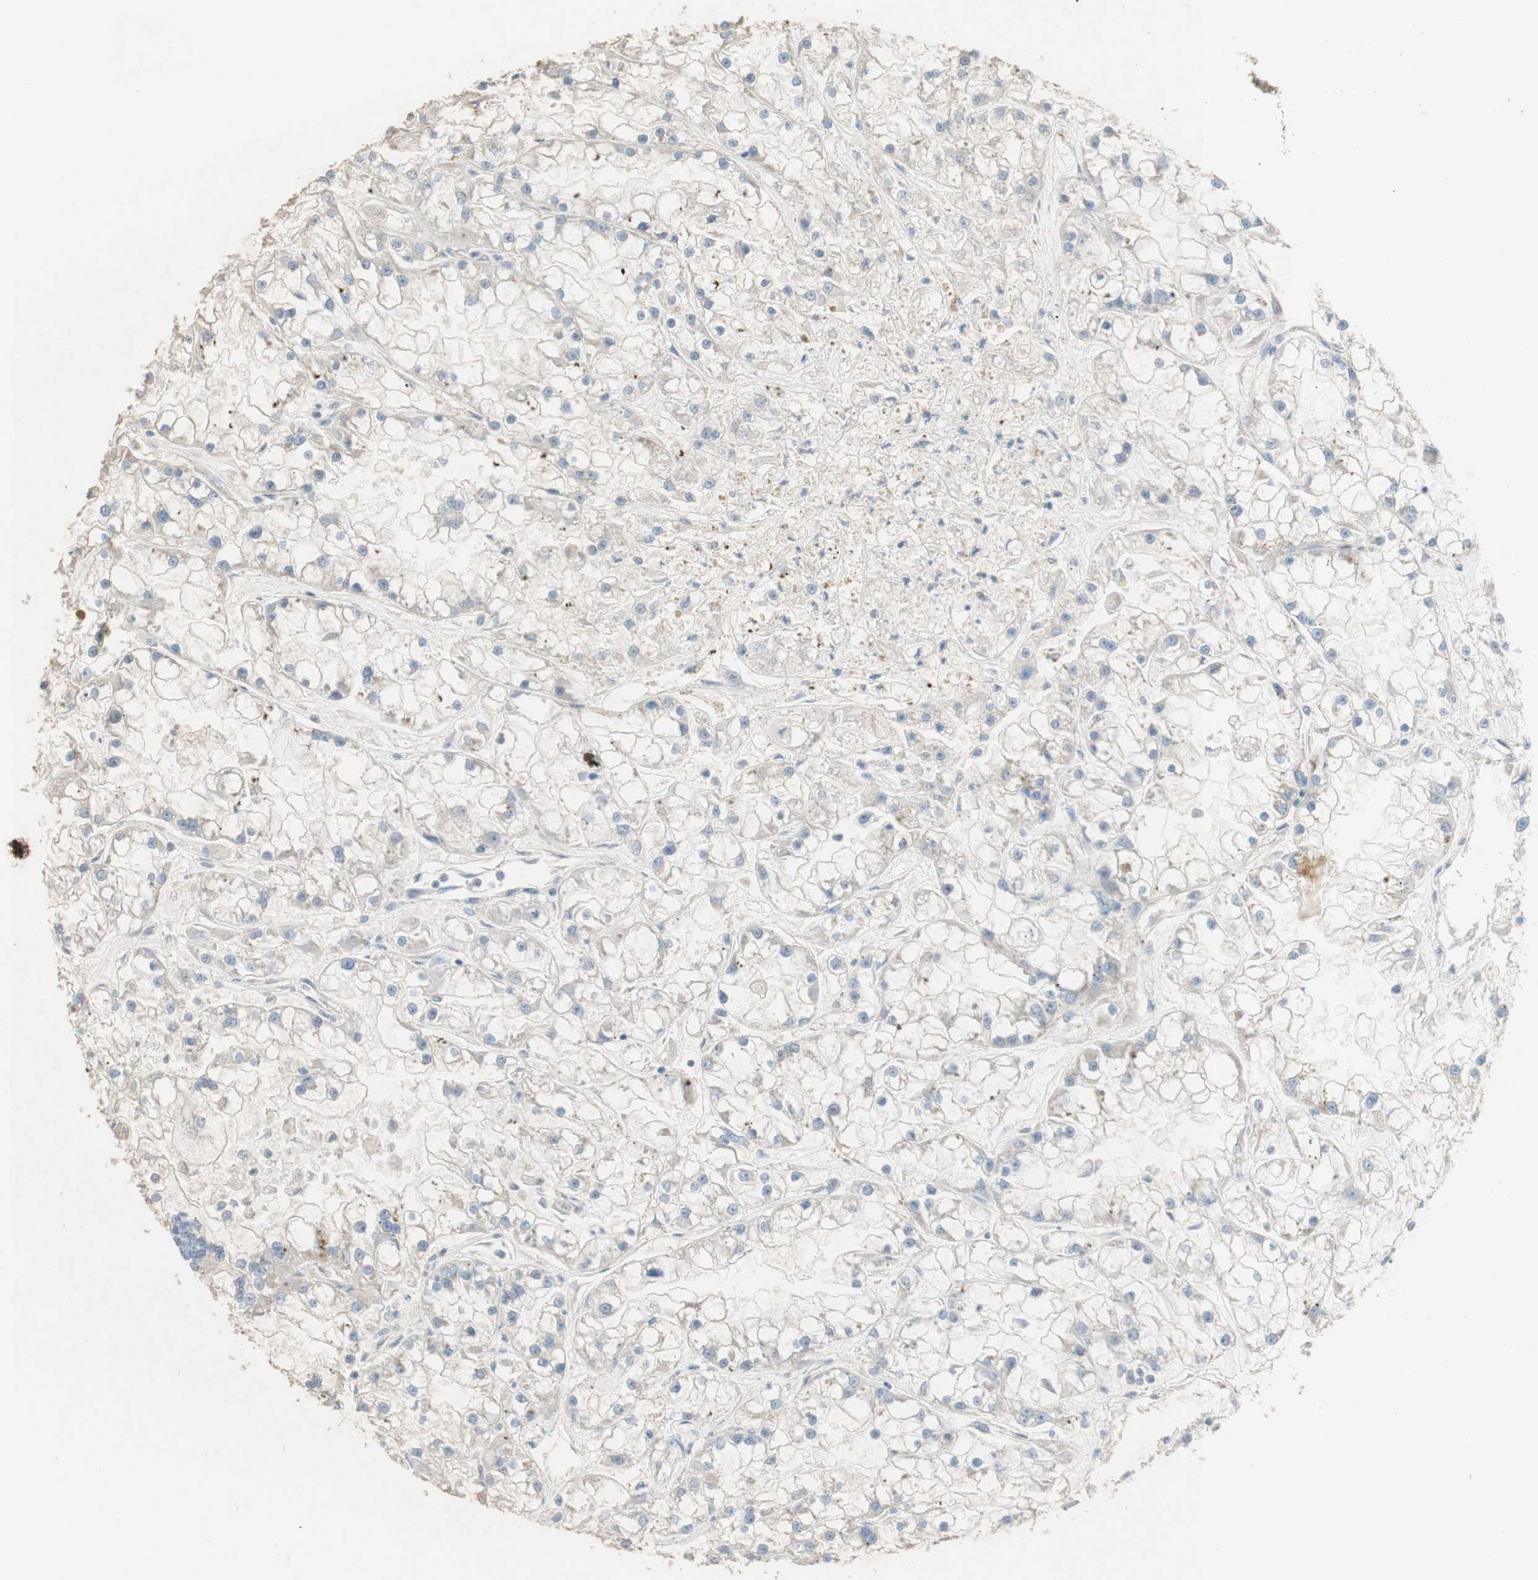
{"staining": {"intensity": "negative", "quantity": "none", "location": "none"}, "tissue": "renal cancer", "cell_type": "Tumor cells", "image_type": "cancer", "snomed": [{"axis": "morphology", "description": "Adenocarcinoma, NOS"}, {"axis": "topography", "description": "Kidney"}], "caption": "IHC histopathology image of neoplastic tissue: human adenocarcinoma (renal) stained with DAB (3,3'-diaminobenzidine) demonstrates no significant protein staining in tumor cells.", "gene": "MANEA", "patient": {"sex": "female", "age": 52}}